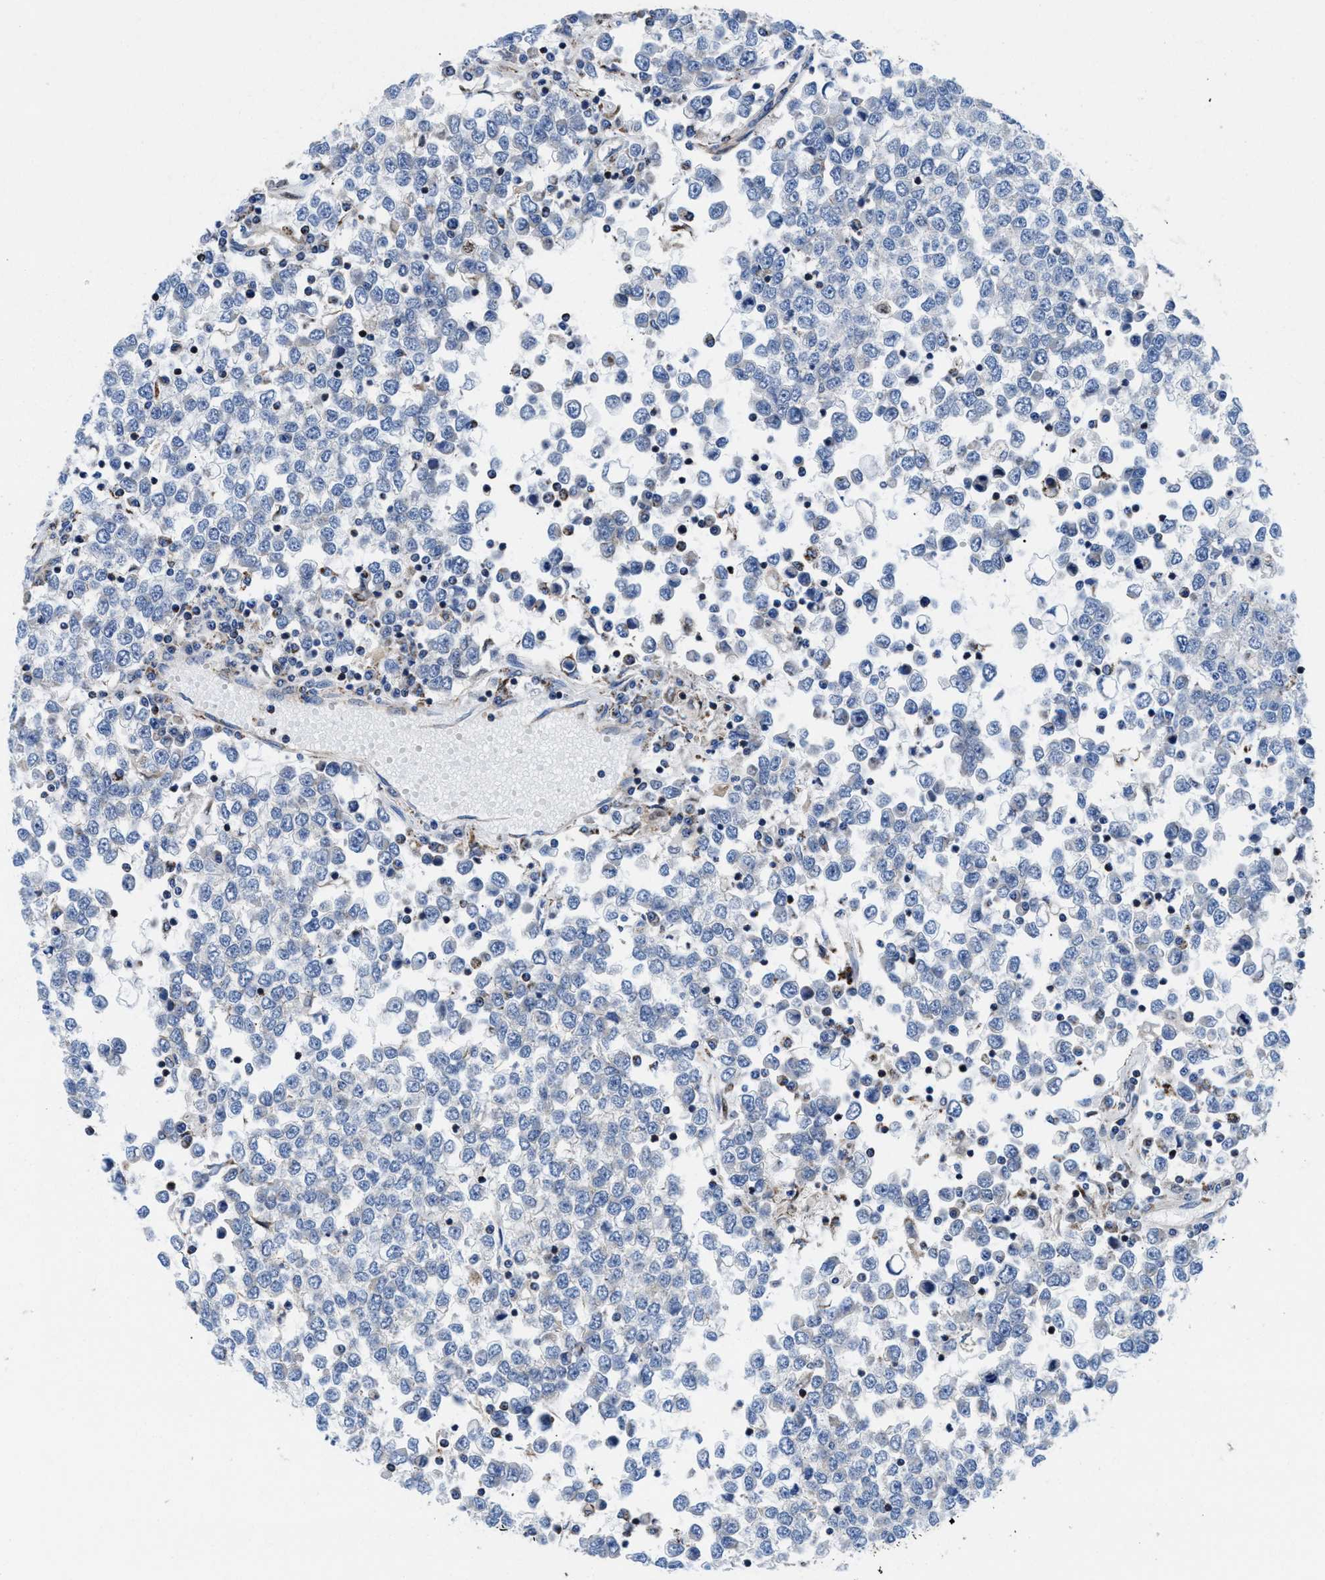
{"staining": {"intensity": "negative", "quantity": "none", "location": "none"}, "tissue": "testis cancer", "cell_type": "Tumor cells", "image_type": "cancer", "snomed": [{"axis": "morphology", "description": "Seminoma, NOS"}, {"axis": "topography", "description": "Testis"}], "caption": "High power microscopy image of an immunohistochemistry histopathology image of testis cancer (seminoma), revealing no significant positivity in tumor cells.", "gene": "PRR15L", "patient": {"sex": "male", "age": 65}}